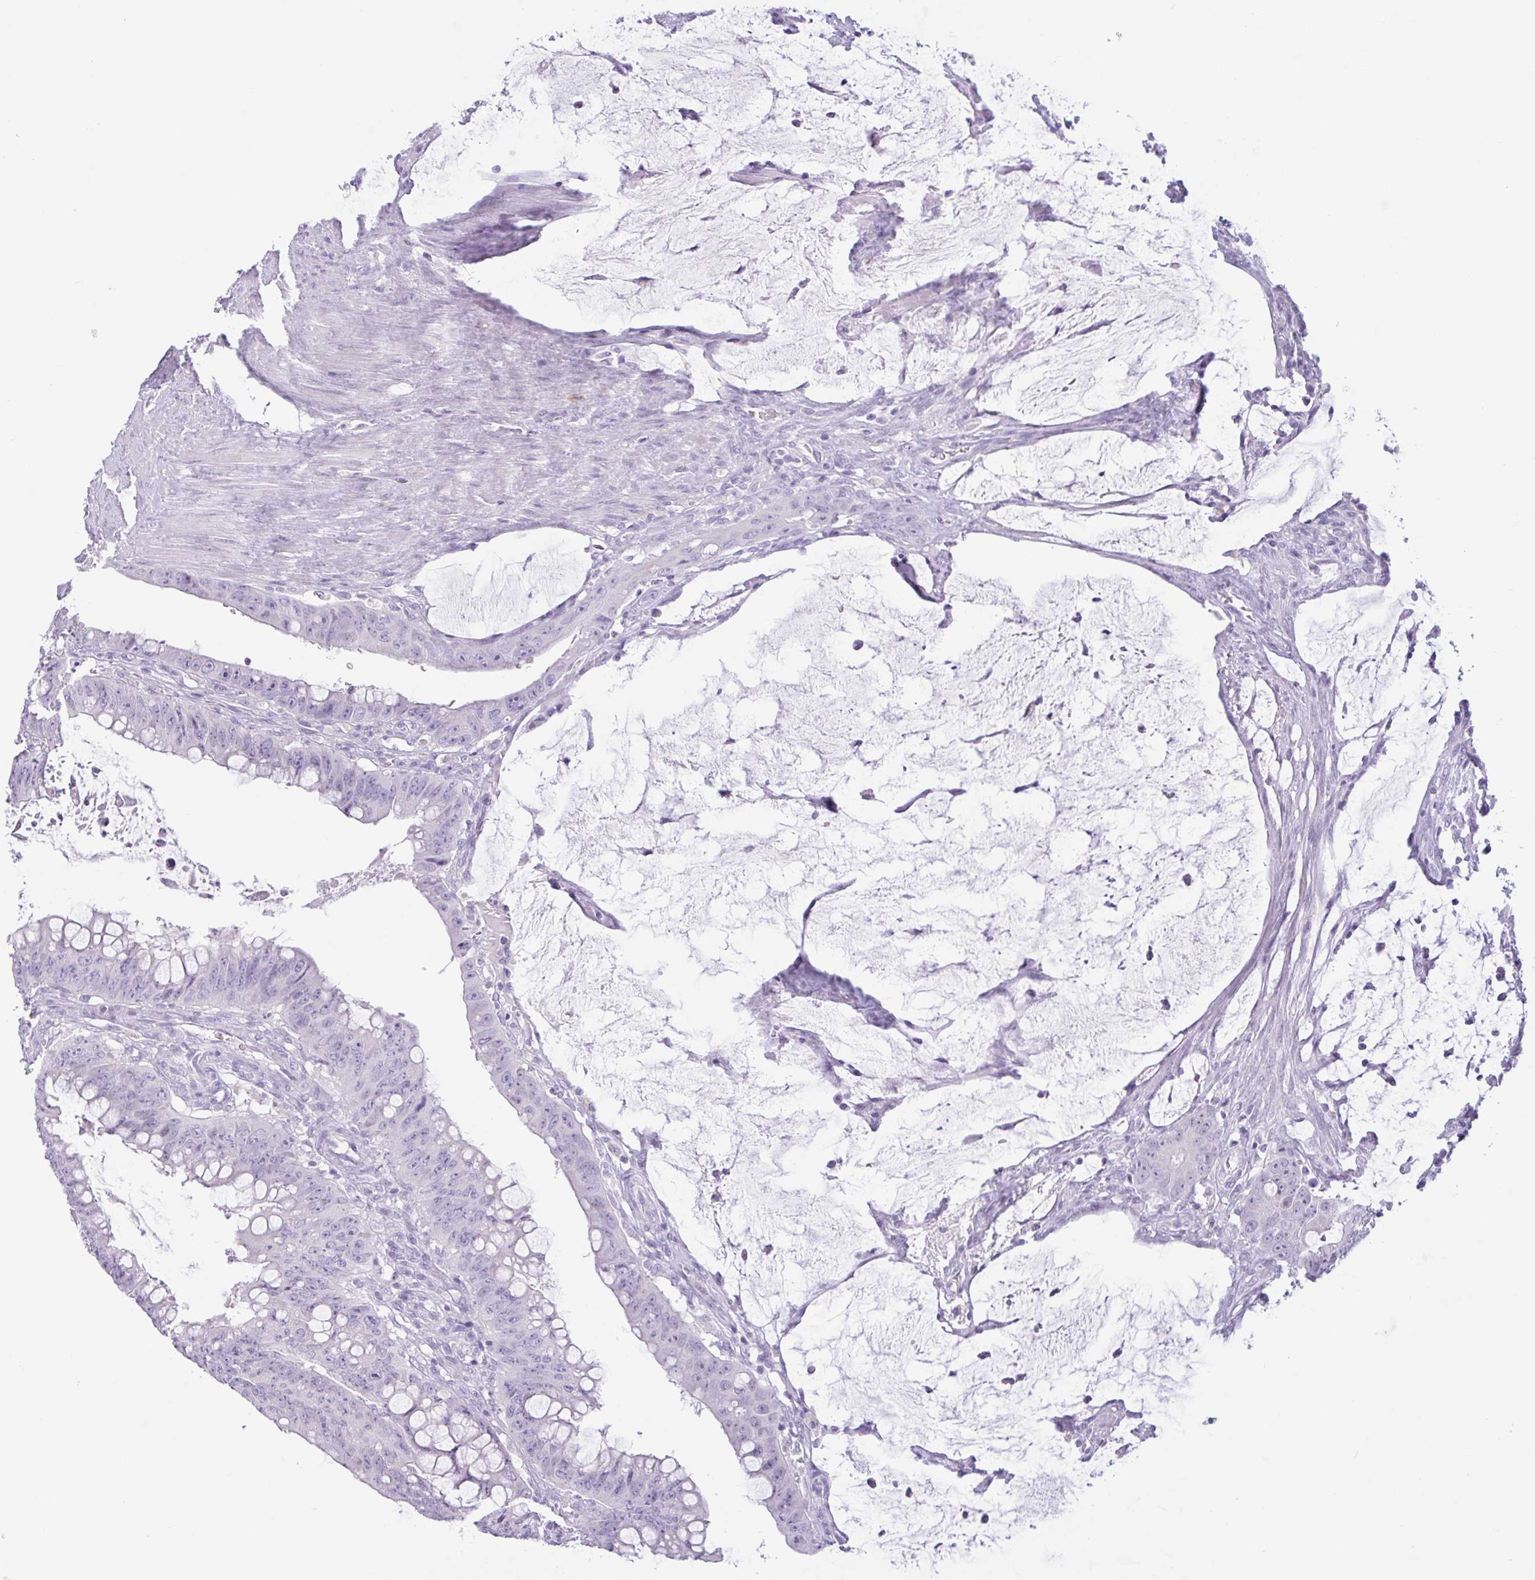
{"staining": {"intensity": "negative", "quantity": "none", "location": "none"}, "tissue": "colorectal cancer", "cell_type": "Tumor cells", "image_type": "cancer", "snomed": [{"axis": "morphology", "description": "Adenocarcinoma, NOS"}, {"axis": "topography", "description": "Rectum"}], "caption": "Immunohistochemistry of human adenocarcinoma (colorectal) reveals no staining in tumor cells. The staining is performed using DAB brown chromogen with nuclei counter-stained in using hematoxylin.", "gene": "CTSE", "patient": {"sex": "male", "age": 78}}